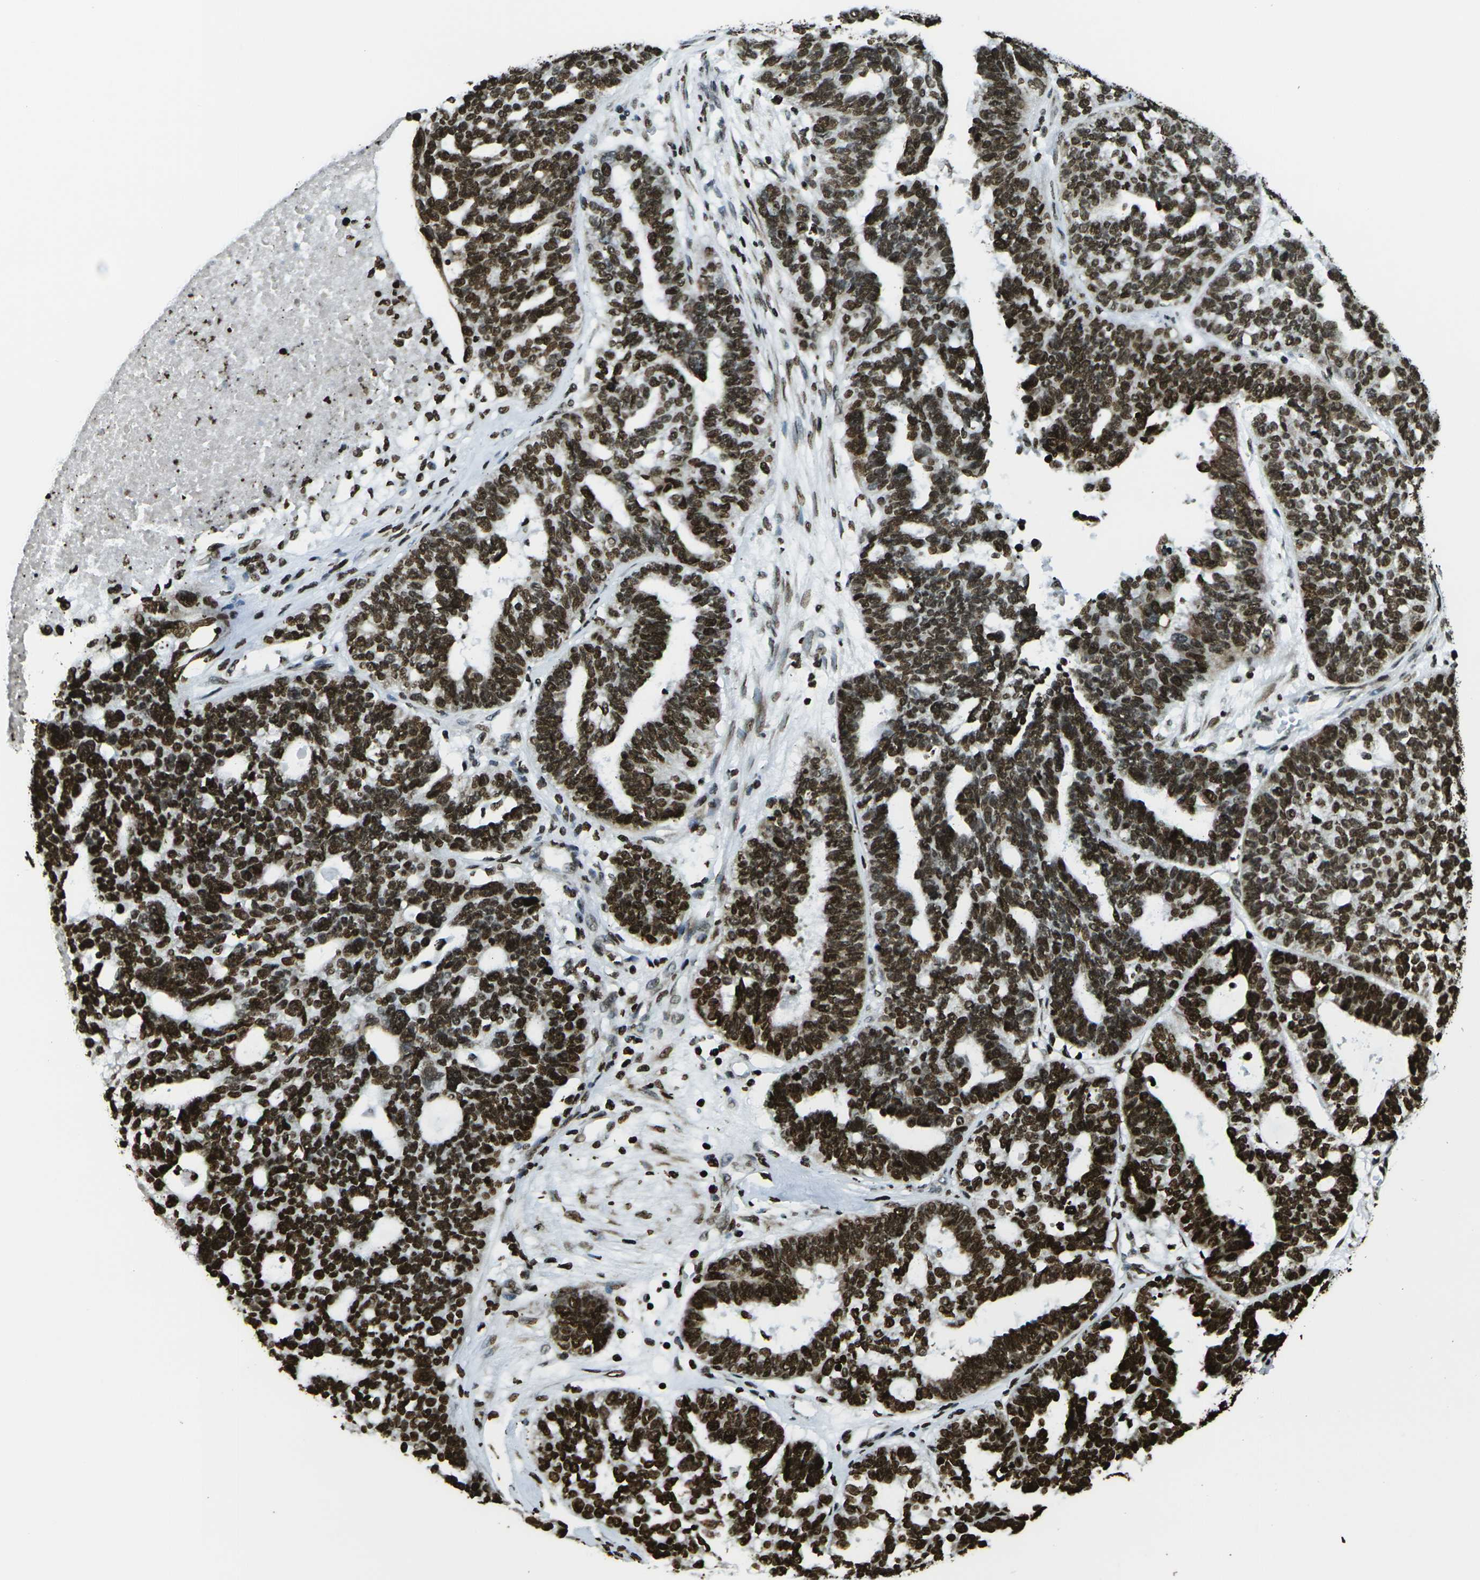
{"staining": {"intensity": "strong", "quantity": ">75%", "location": "nuclear"}, "tissue": "ovarian cancer", "cell_type": "Tumor cells", "image_type": "cancer", "snomed": [{"axis": "morphology", "description": "Cystadenocarcinoma, serous, NOS"}, {"axis": "topography", "description": "Ovary"}], "caption": "Ovarian cancer stained for a protein (brown) exhibits strong nuclear positive positivity in approximately >75% of tumor cells.", "gene": "H1-2", "patient": {"sex": "female", "age": 59}}